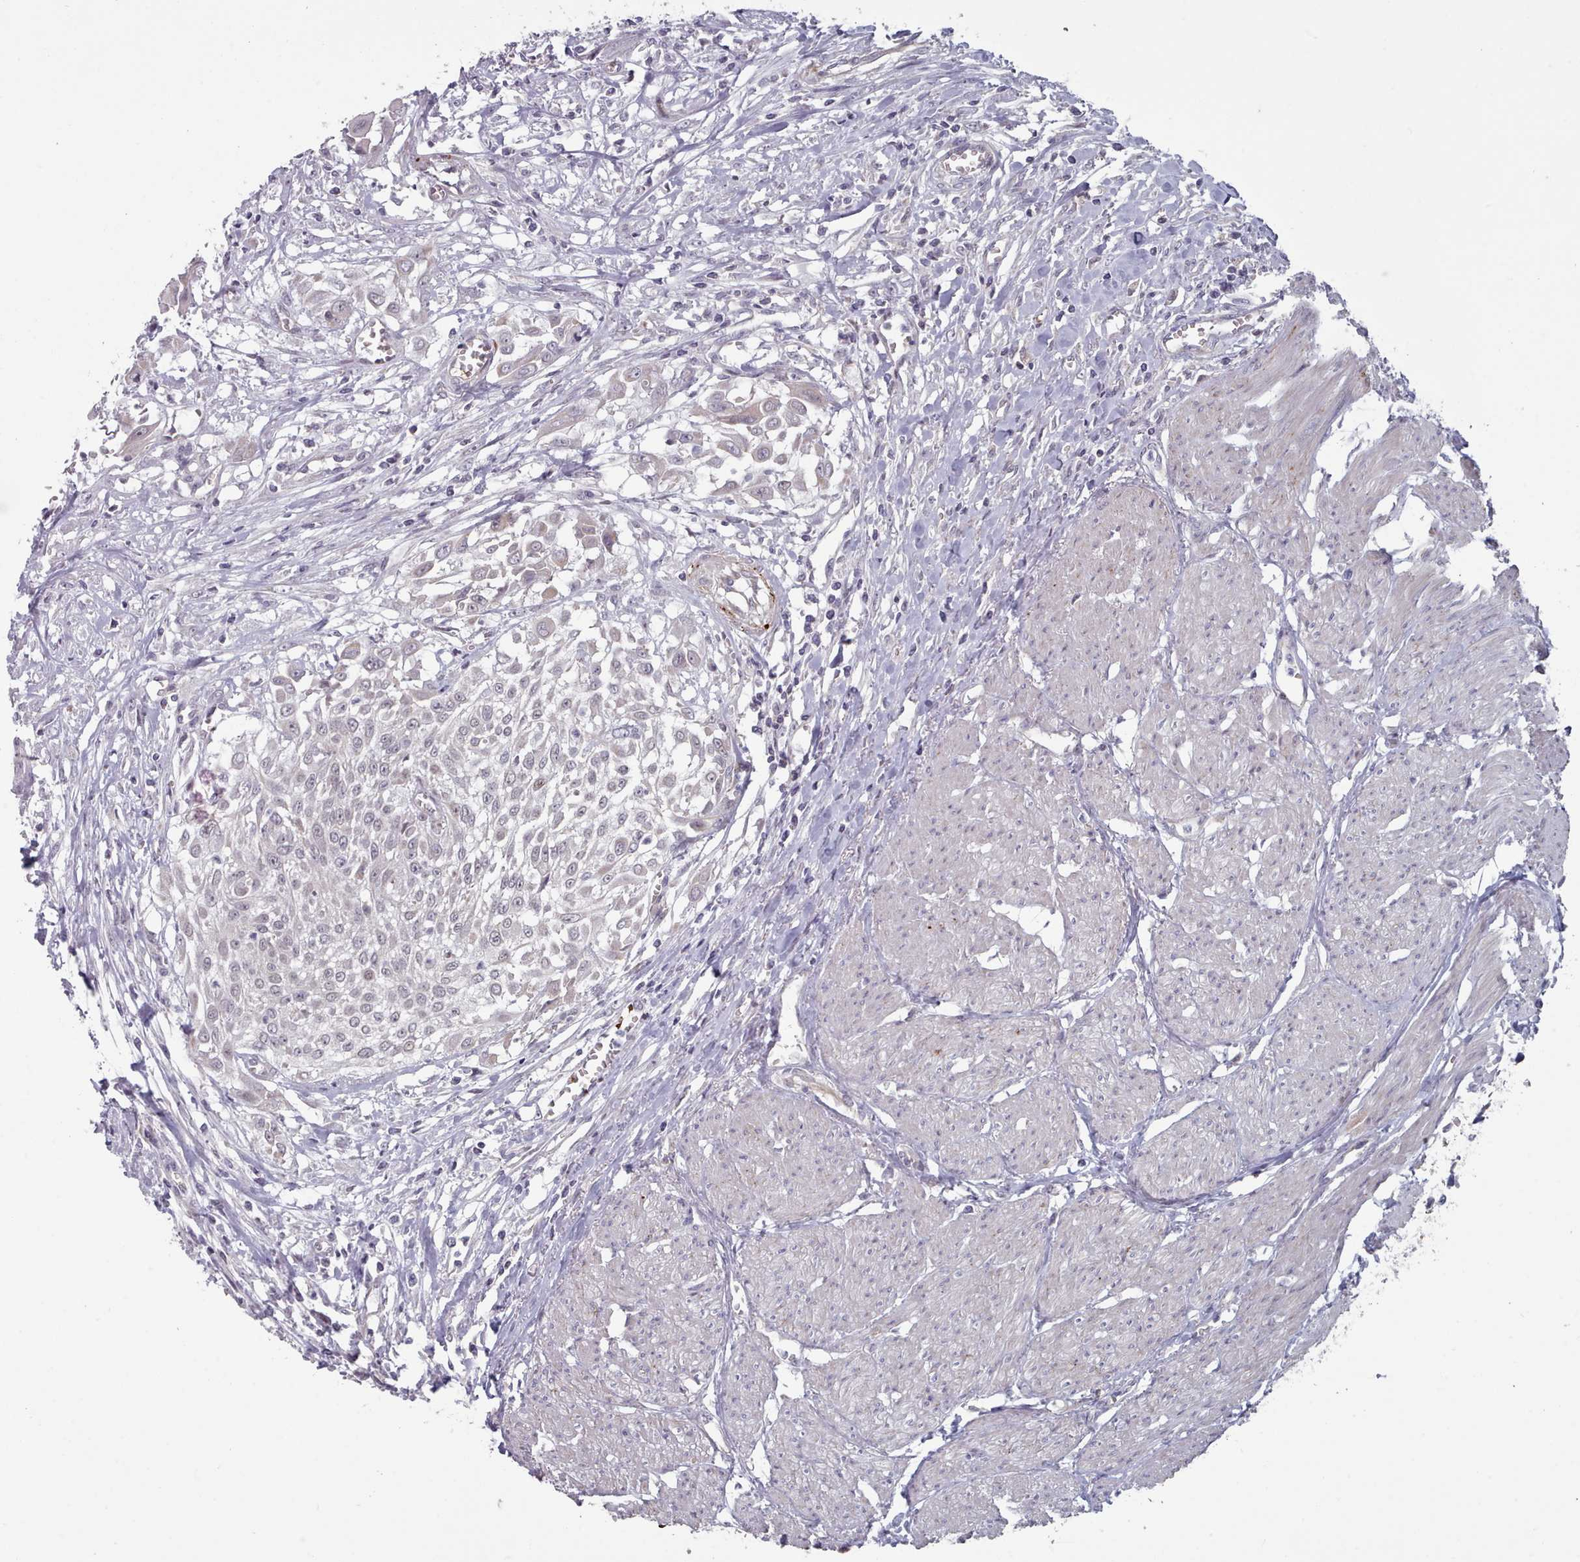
{"staining": {"intensity": "negative", "quantity": "none", "location": "none"}, "tissue": "urothelial cancer", "cell_type": "Tumor cells", "image_type": "cancer", "snomed": [{"axis": "morphology", "description": "Urothelial carcinoma, High grade"}, {"axis": "topography", "description": "Urinary bladder"}], "caption": "DAB (3,3'-diaminobenzidine) immunohistochemical staining of human urothelial cancer reveals no significant expression in tumor cells.", "gene": "TRARG1", "patient": {"sex": "male", "age": 57}}